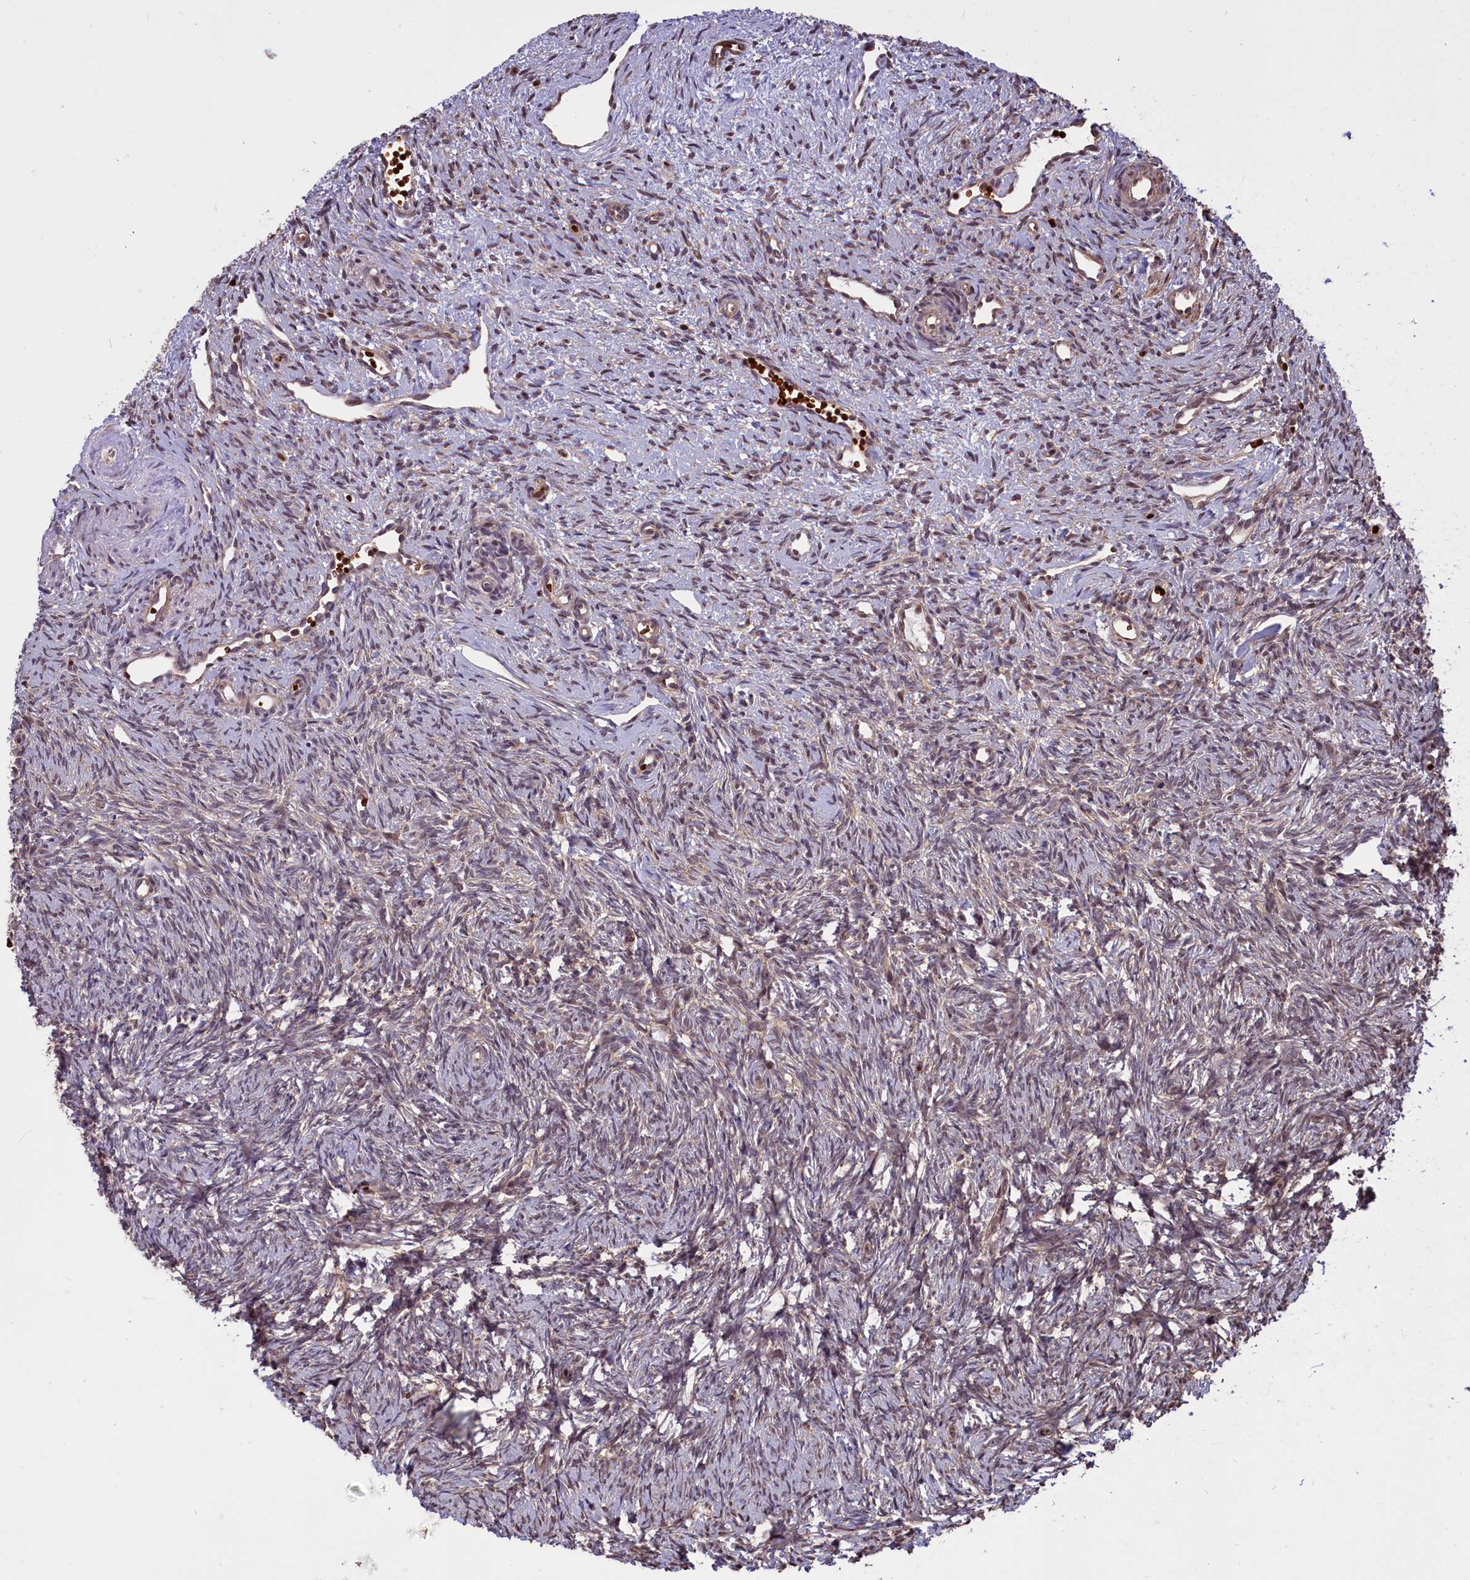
{"staining": {"intensity": "weak", "quantity": "25%-75%", "location": "cytoplasmic/membranous"}, "tissue": "ovary", "cell_type": "Ovarian stroma cells", "image_type": "normal", "snomed": [{"axis": "morphology", "description": "Normal tissue, NOS"}, {"axis": "topography", "description": "Ovary"}], "caption": "This image exhibits benign ovary stained with immunohistochemistry to label a protein in brown. The cytoplasmic/membranous of ovarian stroma cells show weak positivity for the protein. Nuclei are counter-stained blue.", "gene": "SHFL", "patient": {"sex": "female", "age": 51}}